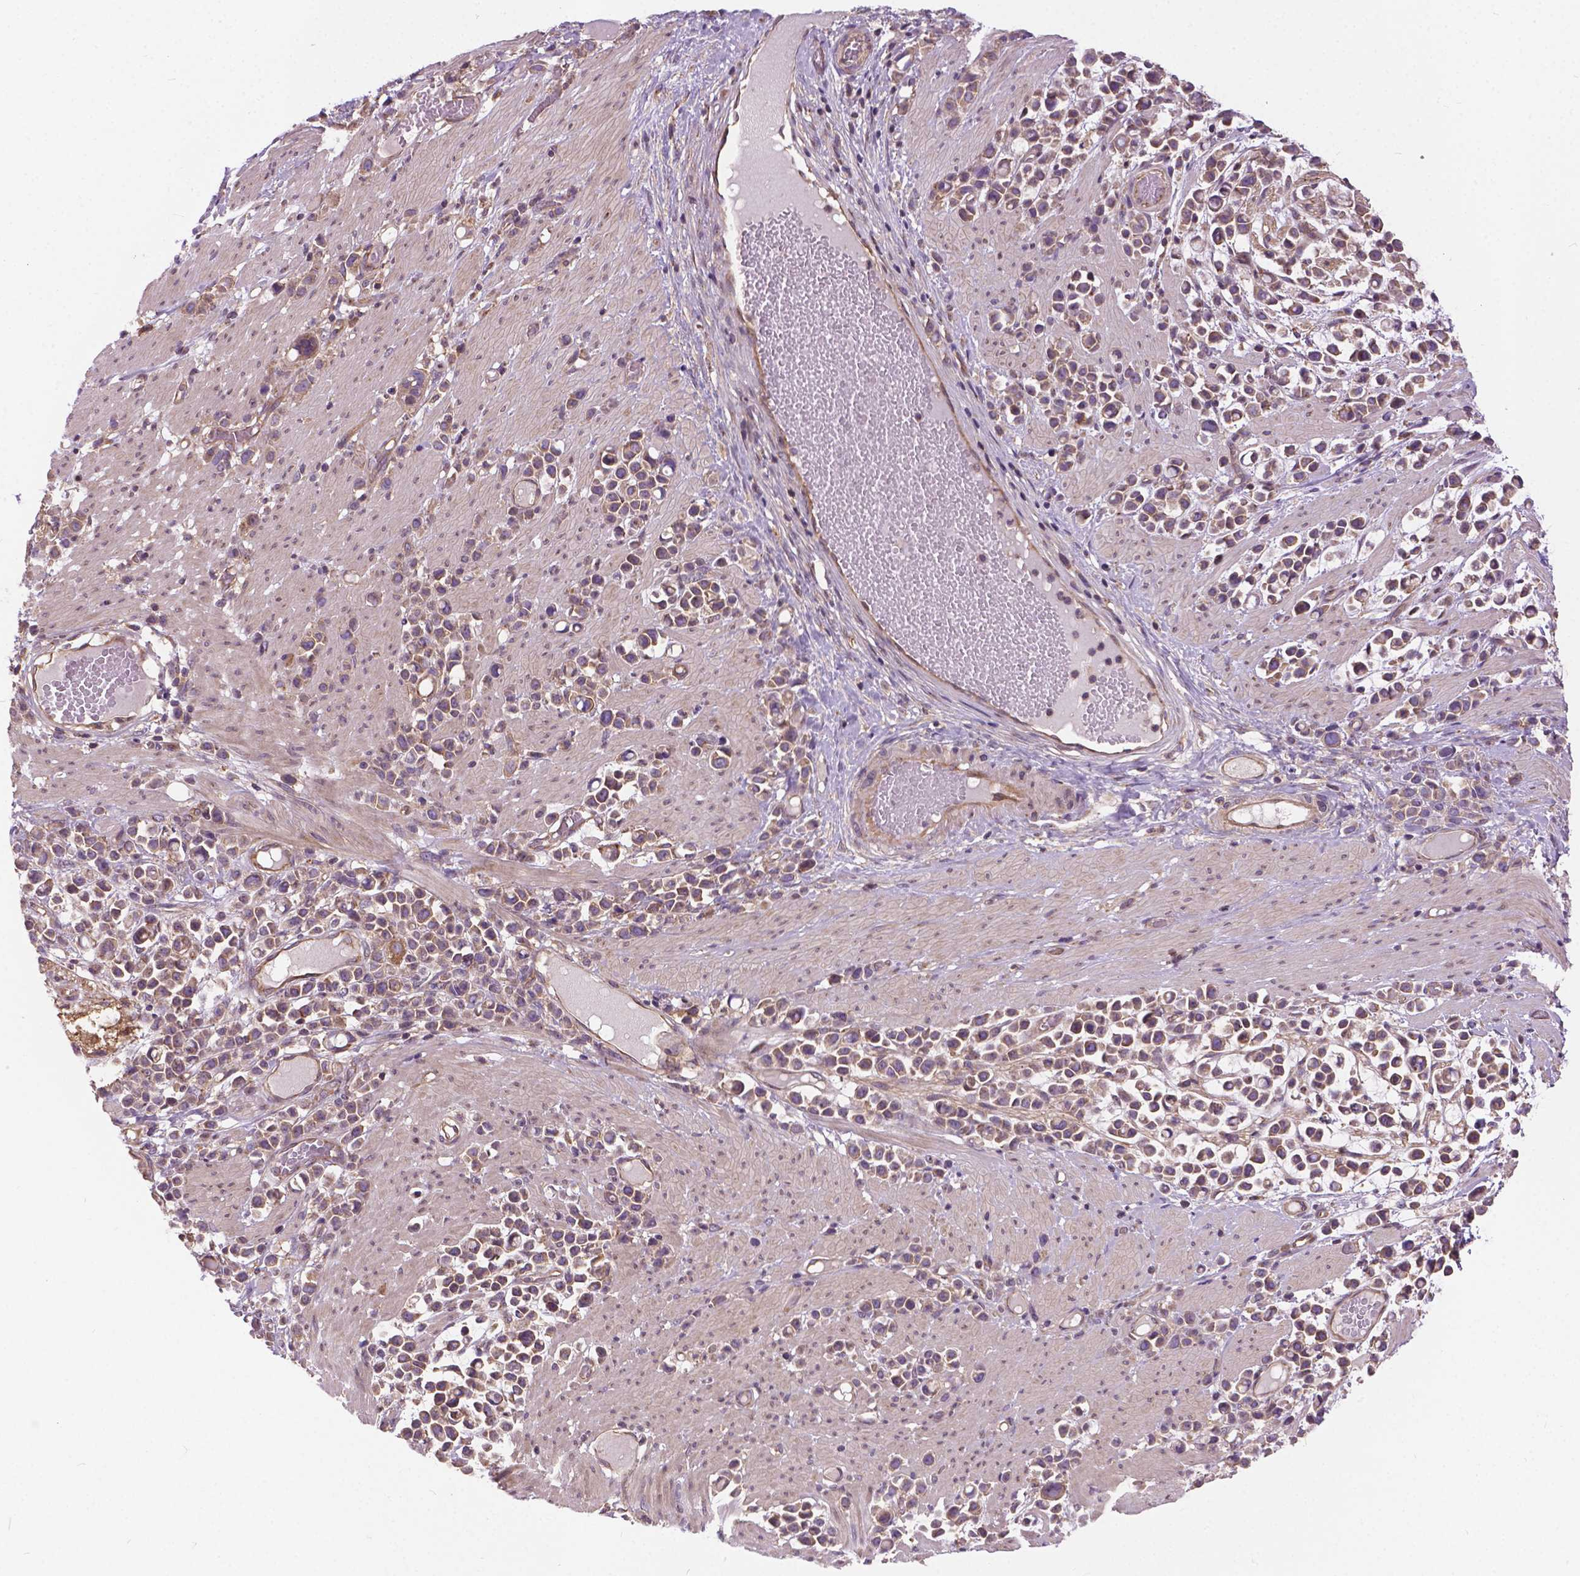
{"staining": {"intensity": "weak", "quantity": ">75%", "location": "cytoplasmic/membranous"}, "tissue": "stomach cancer", "cell_type": "Tumor cells", "image_type": "cancer", "snomed": [{"axis": "morphology", "description": "Adenocarcinoma, NOS"}, {"axis": "topography", "description": "Stomach"}], "caption": "The photomicrograph exhibits a brown stain indicating the presence of a protein in the cytoplasmic/membranous of tumor cells in stomach adenocarcinoma. (Stains: DAB (3,3'-diaminobenzidine) in brown, nuclei in blue, Microscopy: brightfield microscopy at high magnification).", "gene": "MZT1", "patient": {"sex": "male", "age": 82}}